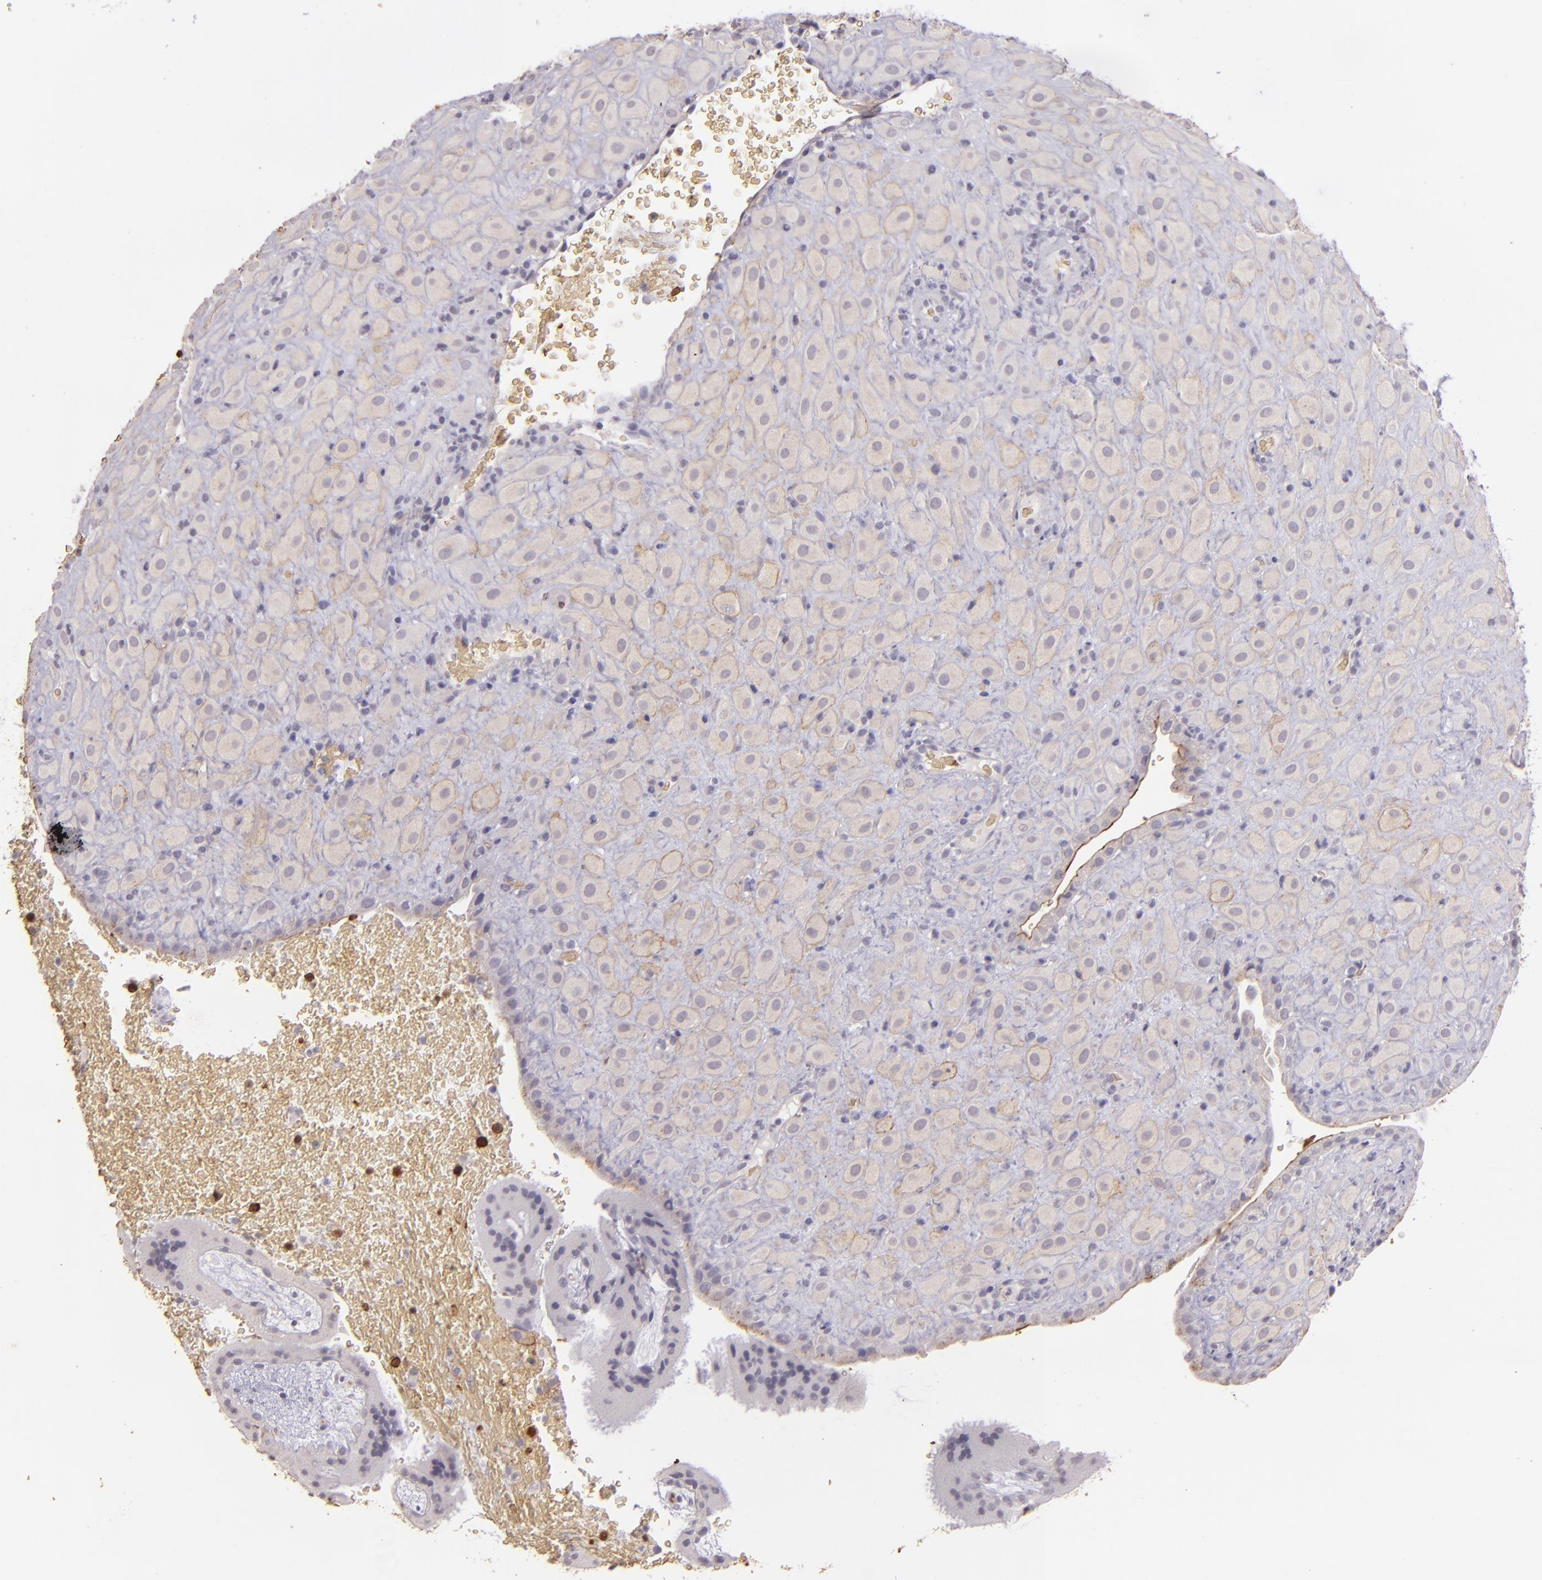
{"staining": {"intensity": "weak", "quantity": ">75%", "location": "cytoplasmic/membranous"}, "tissue": "placenta", "cell_type": "Decidual cells", "image_type": "normal", "snomed": [{"axis": "morphology", "description": "Normal tissue, NOS"}, {"axis": "topography", "description": "Placenta"}], "caption": "IHC photomicrograph of unremarkable placenta stained for a protein (brown), which exhibits low levels of weak cytoplasmic/membranous staining in approximately >75% of decidual cells.", "gene": "ACE", "patient": {"sex": "female", "age": 19}}